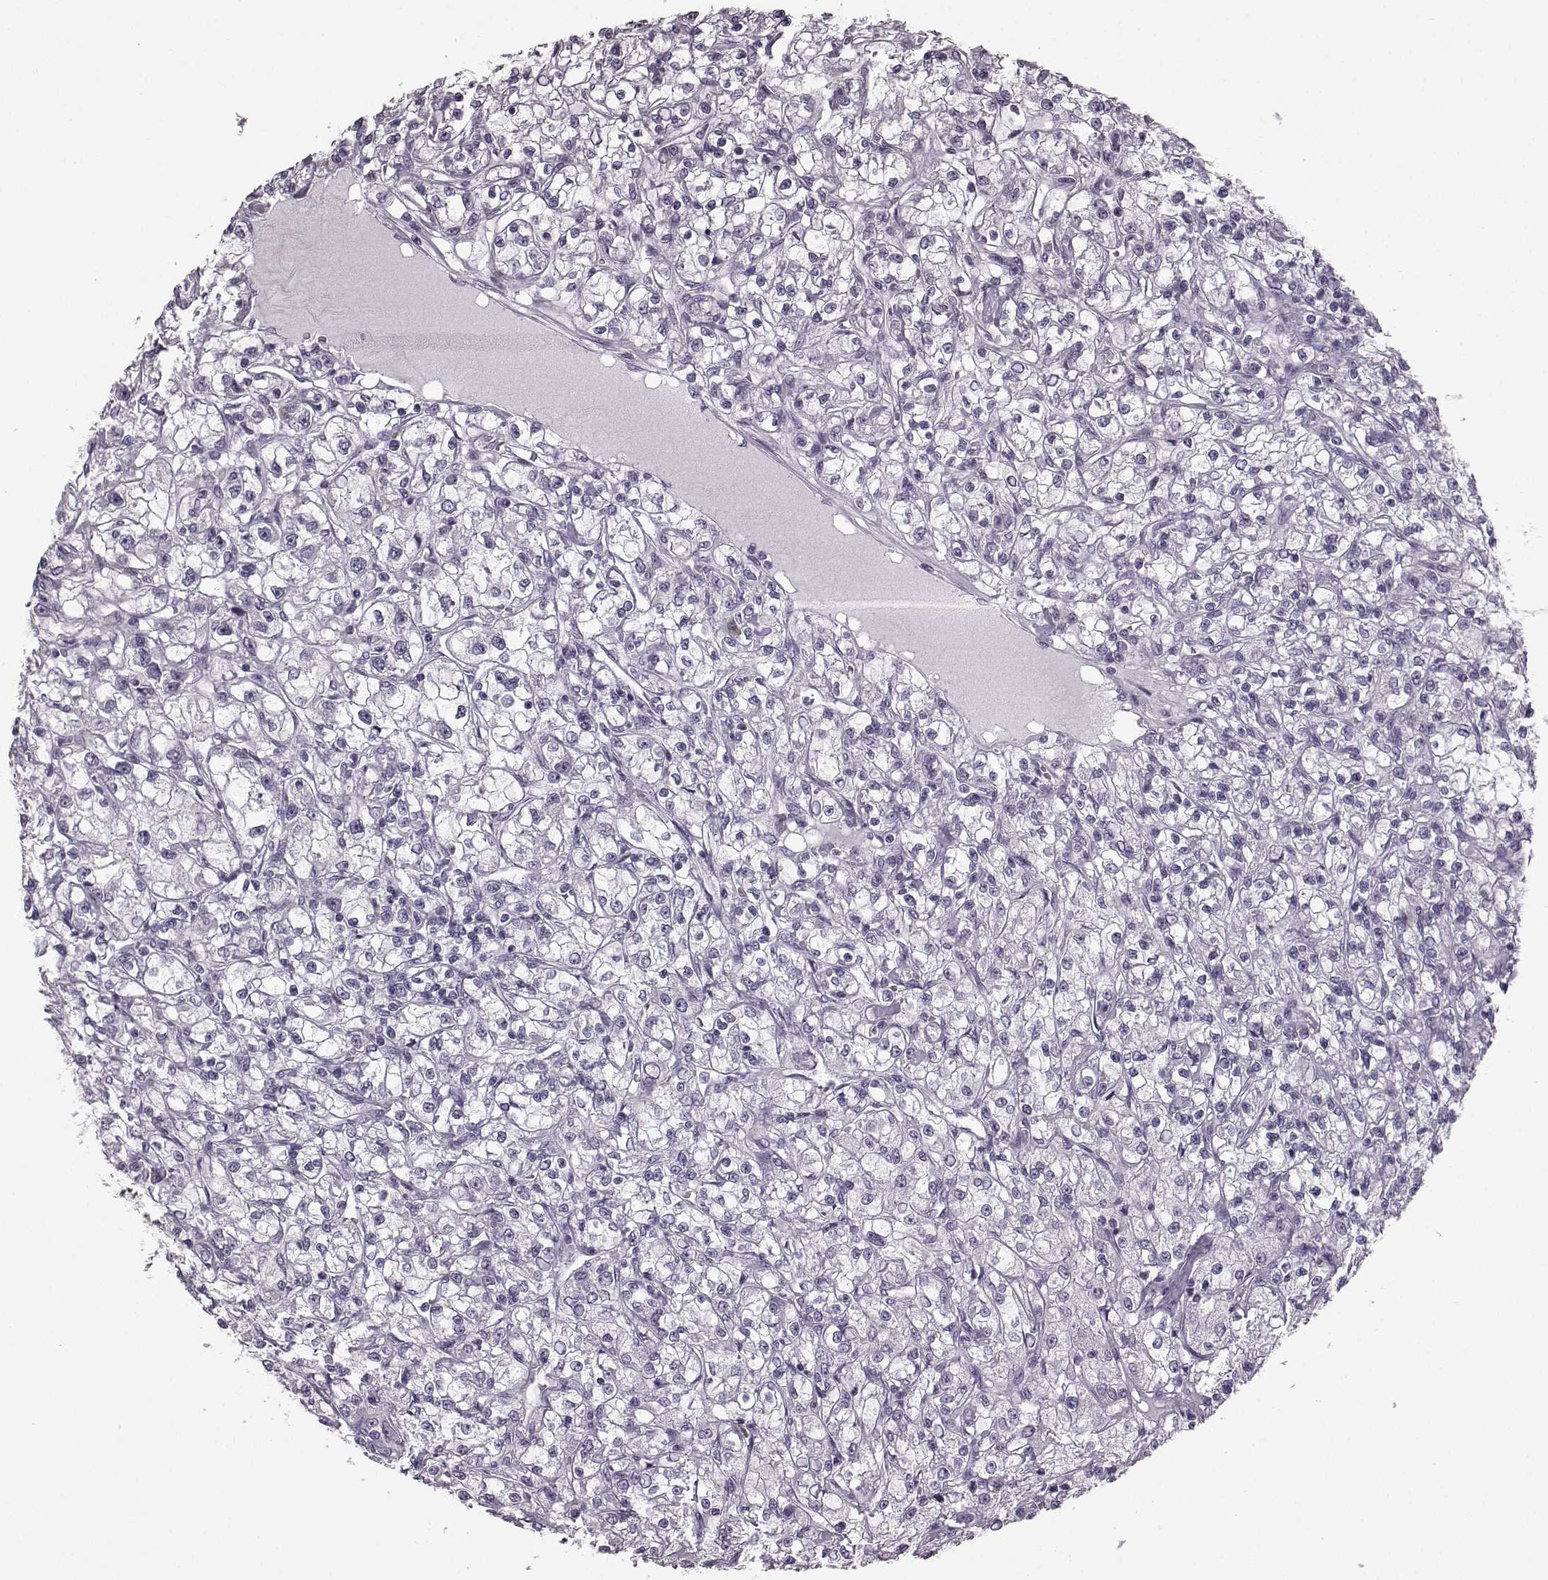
{"staining": {"intensity": "negative", "quantity": "none", "location": "none"}, "tissue": "renal cancer", "cell_type": "Tumor cells", "image_type": "cancer", "snomed": [{"axis": "morphology", "description": "Adenocarcinoma, NOS"}, {"axis": "topography", "description": "Kidney"}], "caption": "DAB immunohistochemical staining of human adenocarcinoma (renal) demonstrates no significant staining in tumor cells.", "gene": "JSRP1", "patient": {"sex": "female", "age": 59}}